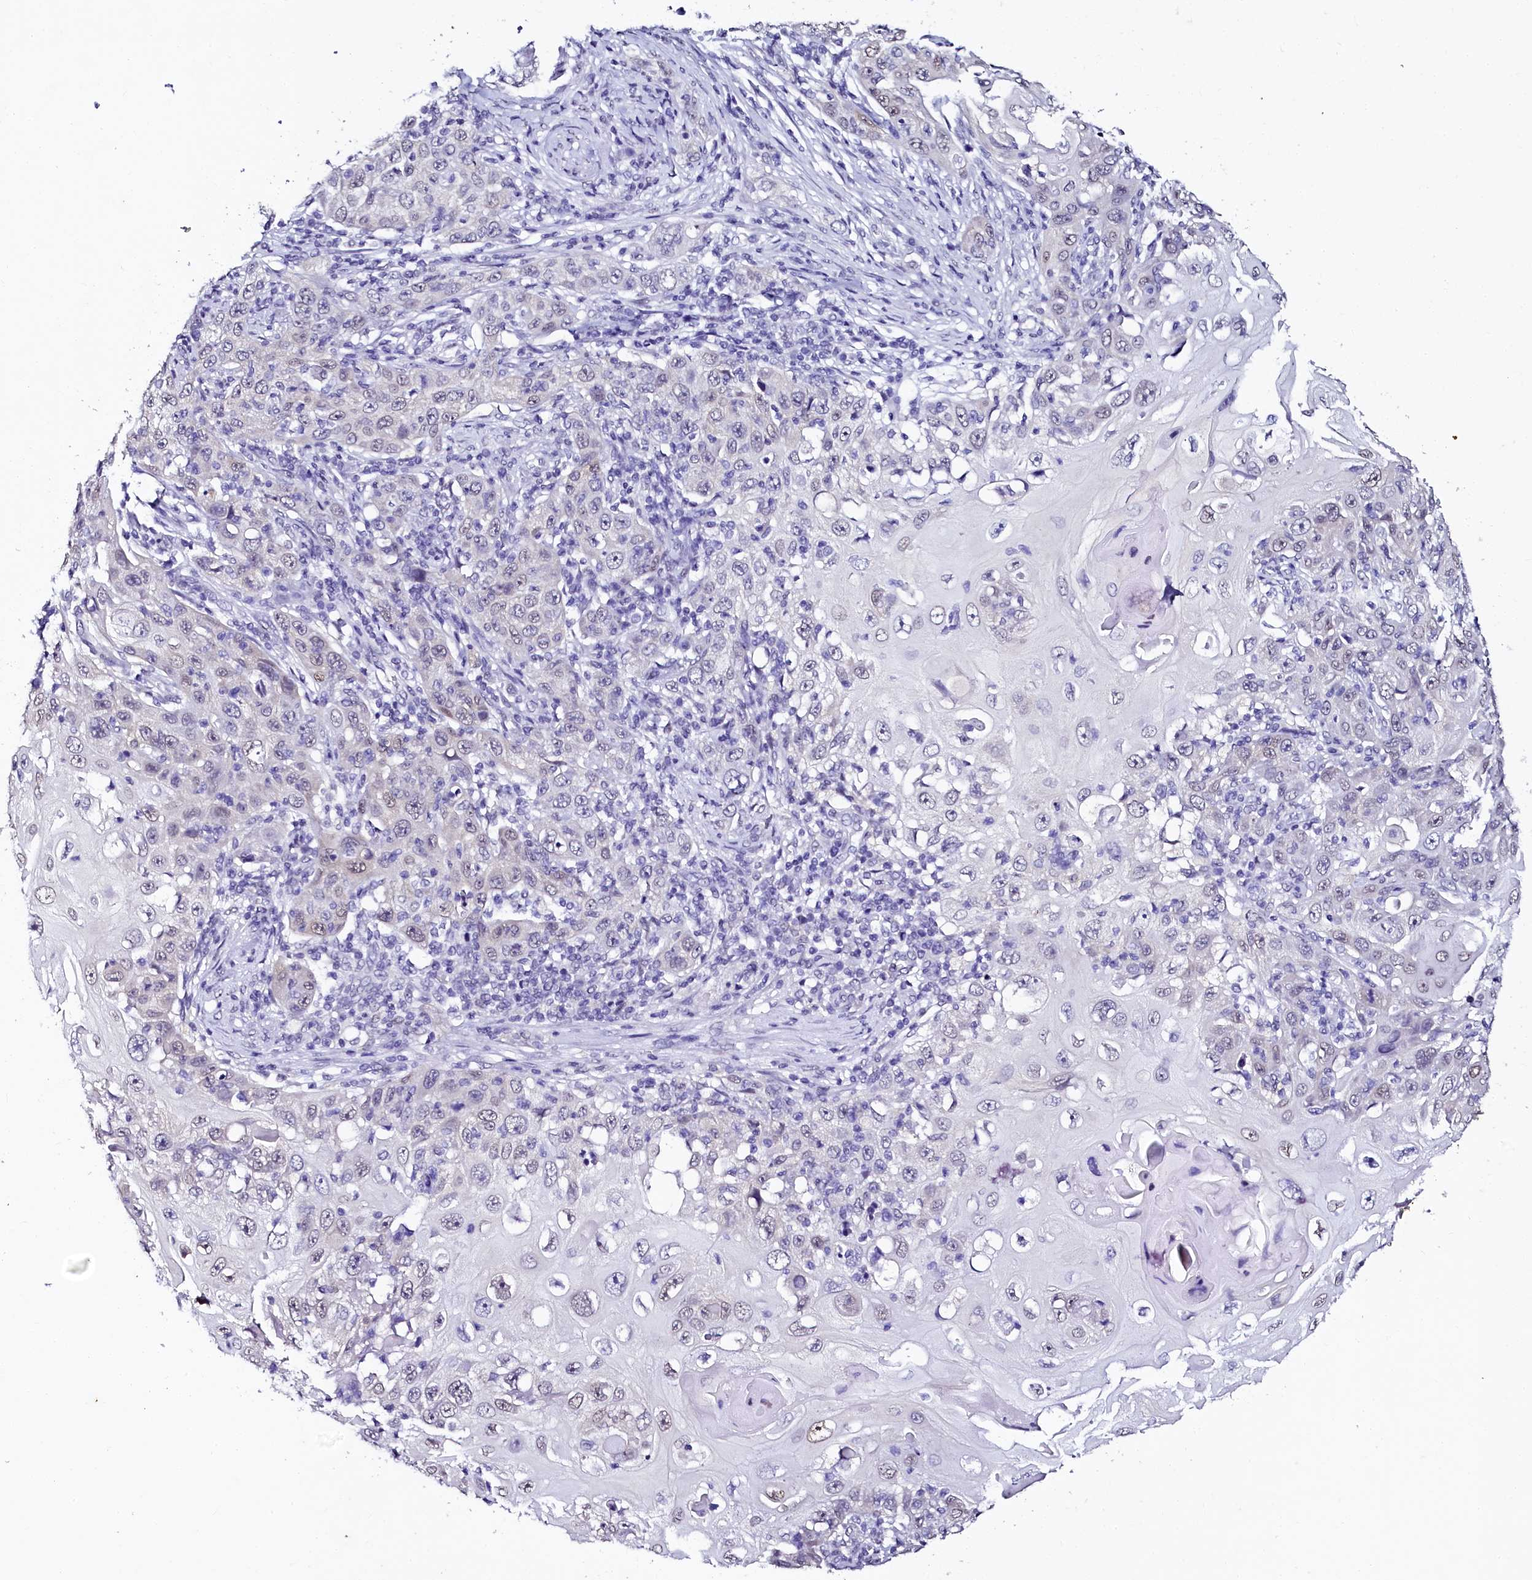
{"staining": {"intensity": "negative", "quantity": "none", "location": "none"}, "tissue": "skin cancer", "cell_type": "Tumor cells", "image_type": "cancer", "snomed": [{"axis": "morphology", "description": "Squamous cell carcinoma, NOS"}, {"axis": "topography", "description": "Skin"}], "caption": "This is an immunohistochemistry photomicrograph of skin cancer. There is no positivity in tumor cells.", "gene": "SORD", "patient": {"sex": "female", "age": 88}}